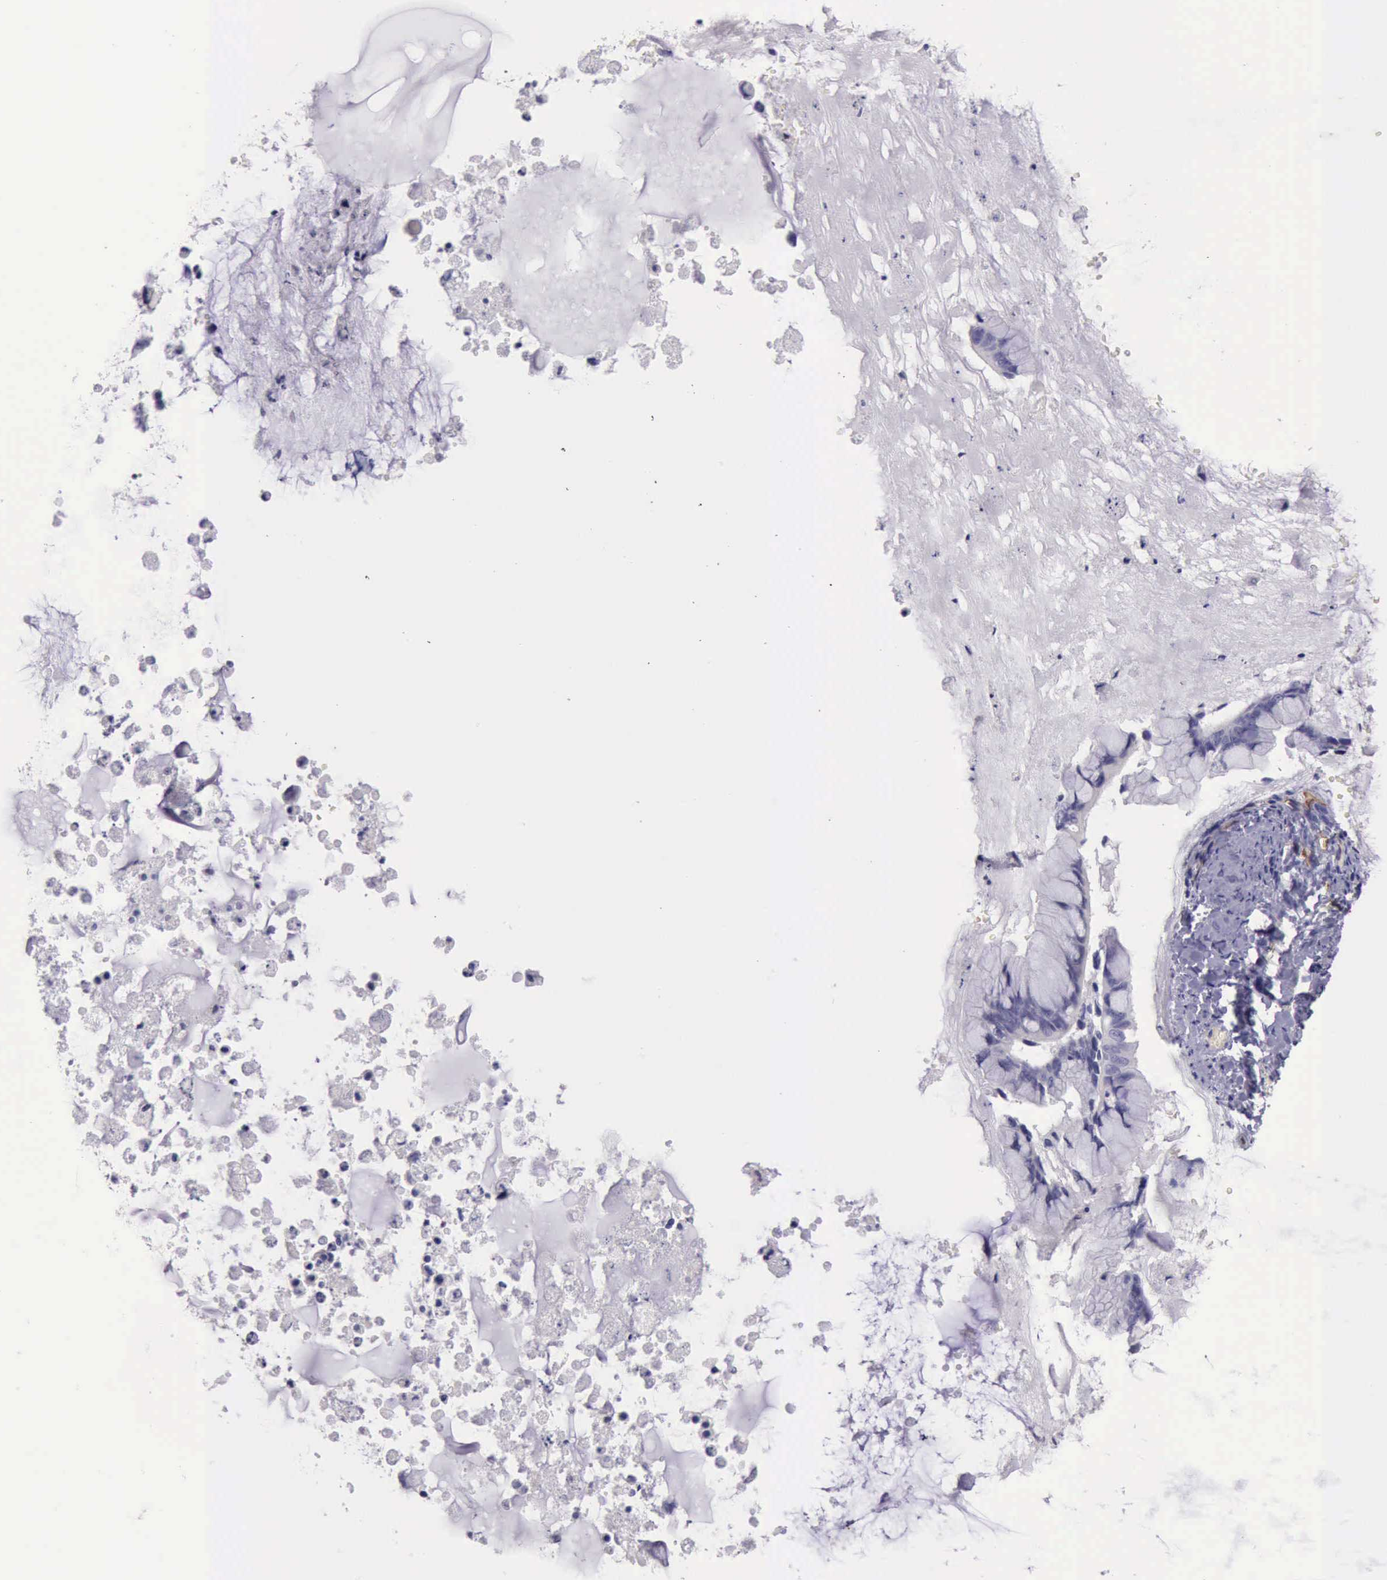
{"staining": {"intensity": "negative", "quantity": "none", "location": "none"}, "tissue": "ovarian cancer", "cell_type": "Tumor cells", "image_type": "cancer", "snomed": [{"axis": "morphology", "description": "Cystadenocarcinoma, mucinous, NOS"}, {"axis": "topography", "description": "Ovary"}], "caption": "An image of ovarian cancer stained for a protein exhibits no brown staining in tumor cells. (Brightfield microscopy of DAB (3,3'-diaminobenzidine) immunohistochemistry at high magnification).", "gene": "TCEANC", "patient": {"sex": "female", "age": 36}}